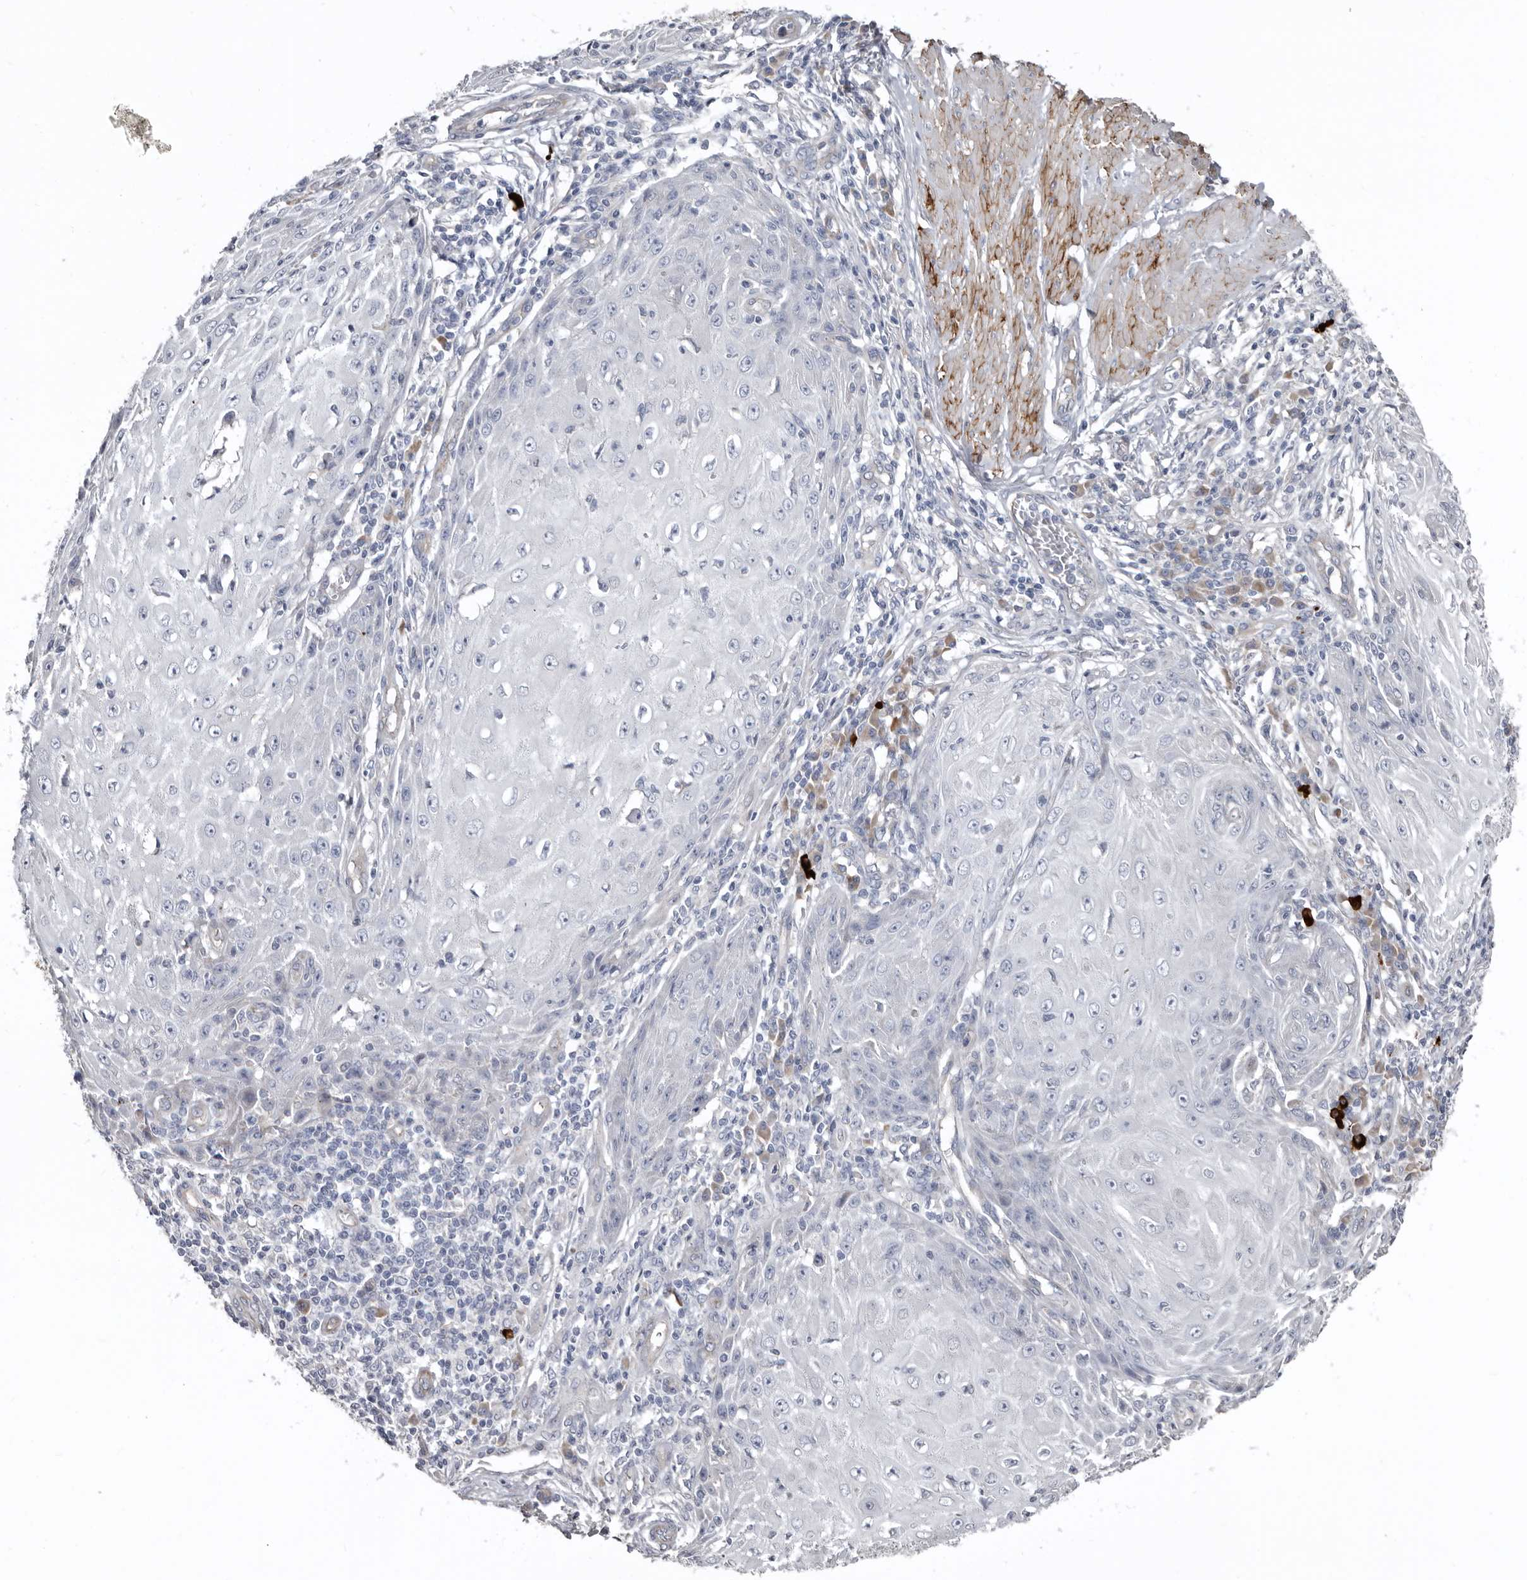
{"staining": {"intensity": "negative", "quantity": "none", "location": "none"}, "tissue": "skin cancer", "cell_type": "Tumor cells", "image_type": "cancer", "snomed": [{"axis": "morphology", "description": "Squamous cell carcinoma, NOS"}, {"axis": "topography", "description": "Skin"}], "caption": "High magnification brightfield microscopy of skin cancer stained with DAB (brown) and counterstained with hematoxylin (blue): tumor cells show no significant expression.", "gene": "ZNF114", "patient": {"sex": "female", "age": 73}}